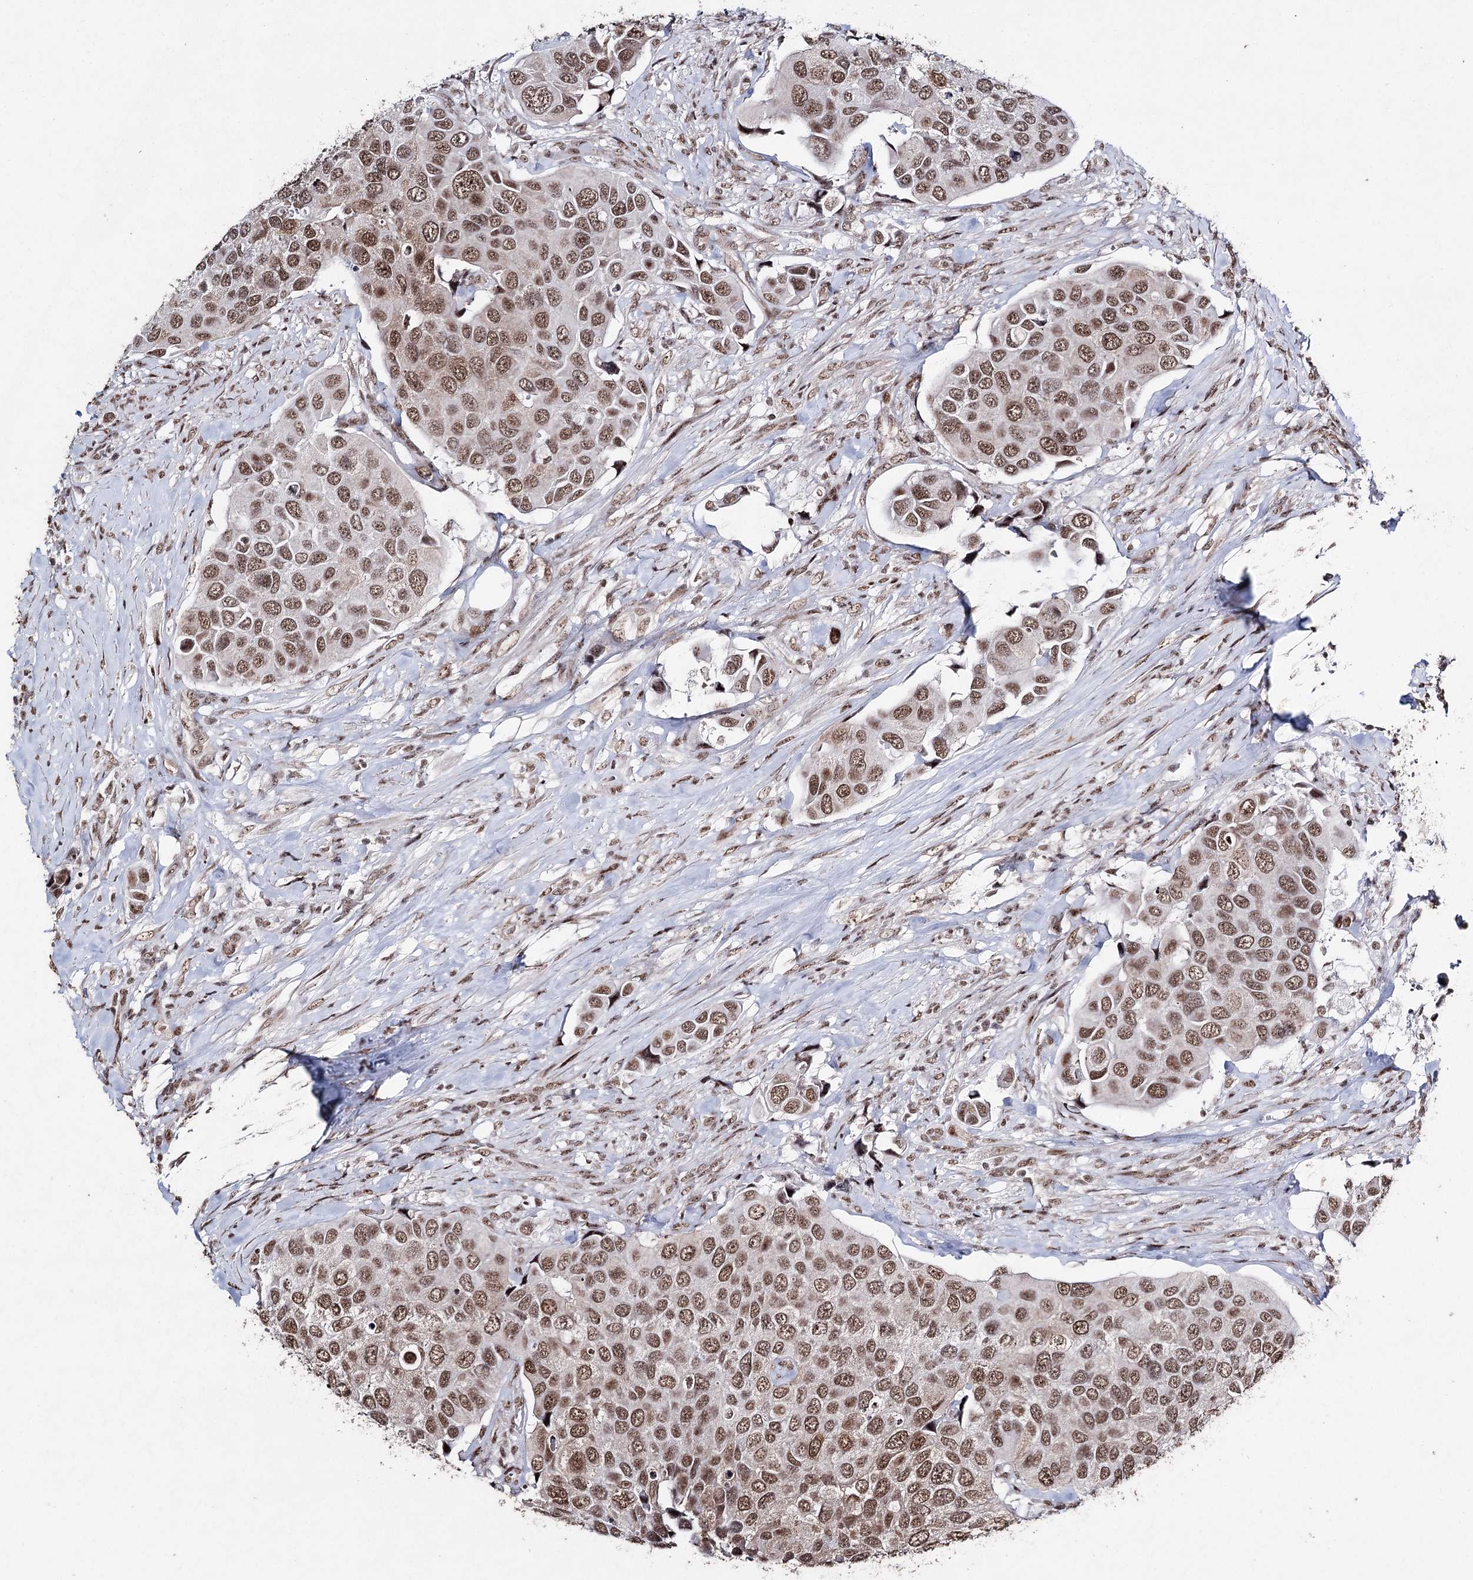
{"staining": {"intensity": "moderate", "quantity": ">75%", "location": "nuclear"}, "tissue": "urothelial cancer", "cell_type": "Tumor cells", "image_type": "cancer", "snomed": [{"axis": "morphology", "description": "Urothelial carcinoma, High grade"}, {"axis": "topography", "description": "Urinary bladder"}], "caption": "IHC staining of high-grade urothelial carcinoma, which reveals medium levels of moderate nuclear staining in about >75% of tumor cells indicating moderate nuclear protein staining. The staining was performed using DAB (3,3'-diaminobenzidine) (brown) for protein detection and nuclei were counterstained in hematoxylin (blue).", "gene": "PDCD4", "patient": {"sex": "male", "age": 74}}